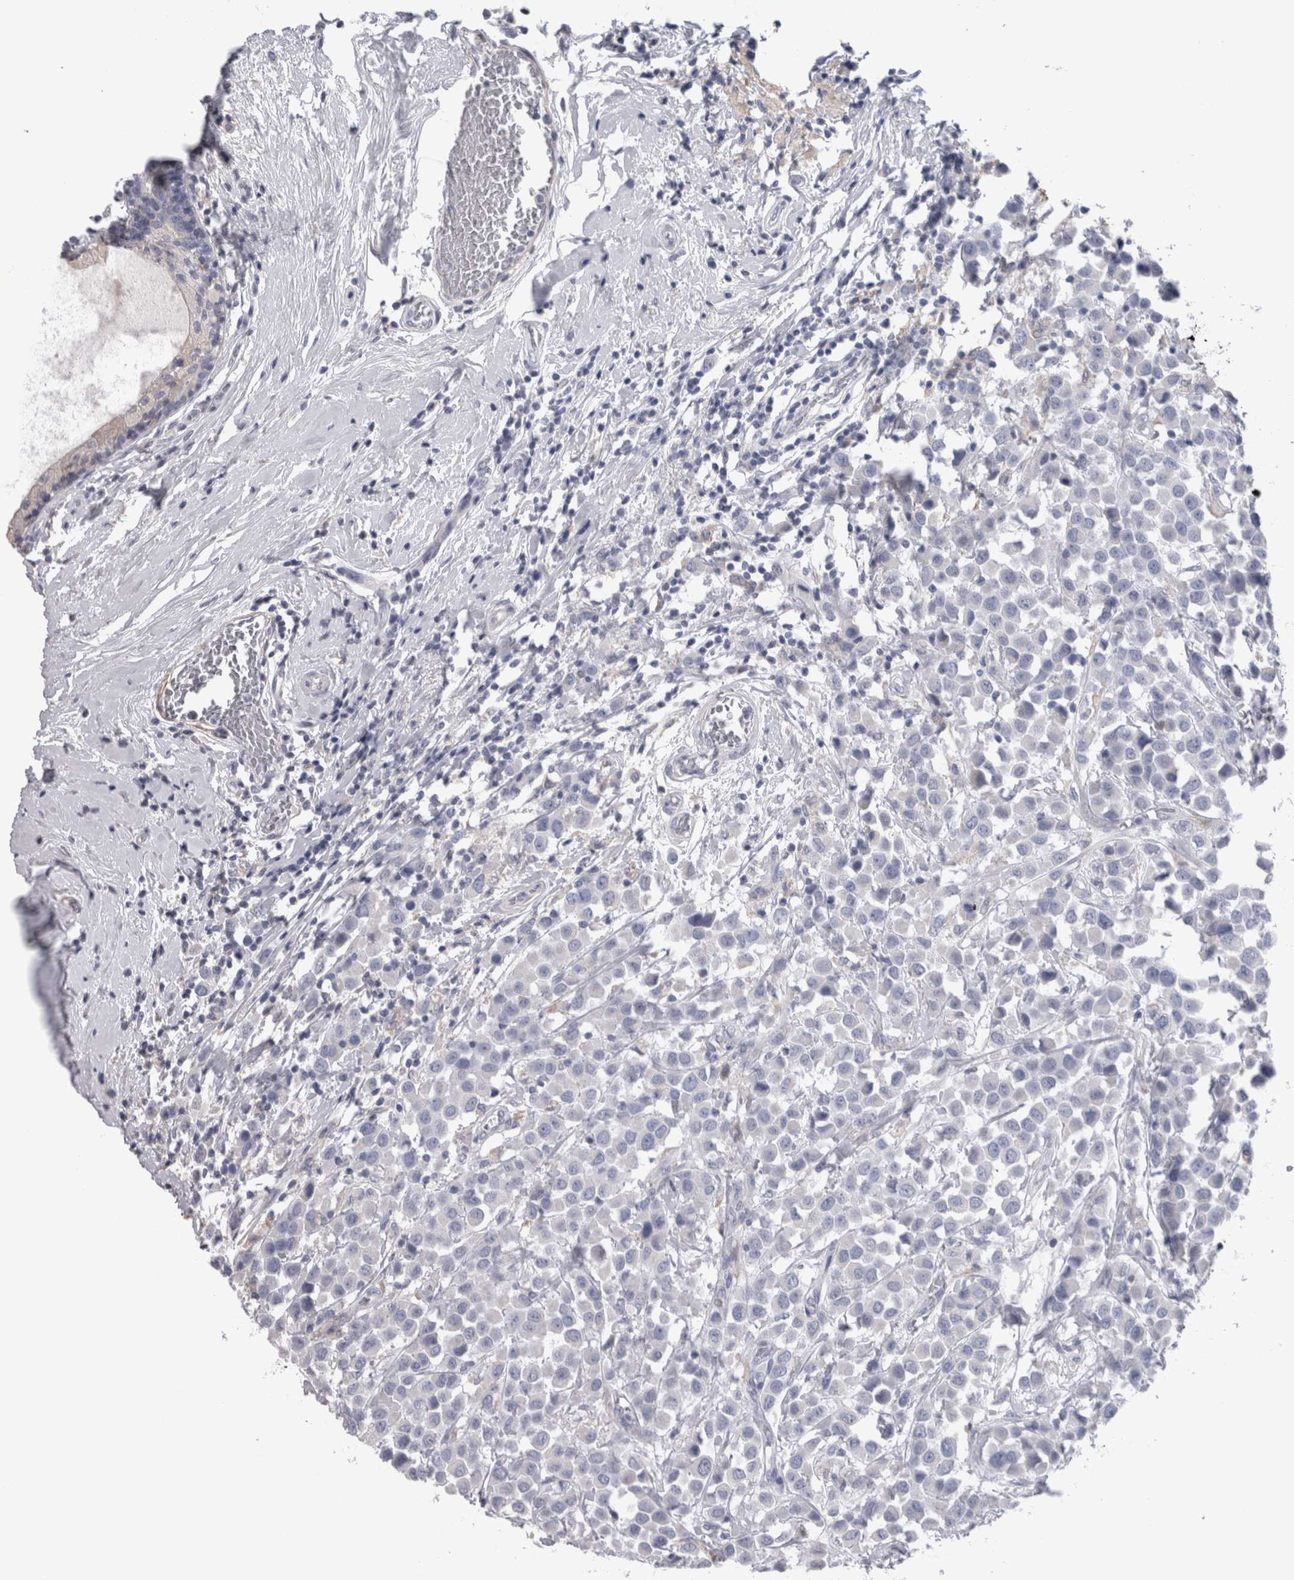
{"staining": {"intensity": "negative", "quantity": "none", "location": "none"}, "tissue": "breast cancer", "cell_type": "Tumor cells", "image_type": "cancer", "snomed": [{"axis": "morphology", "description": "Duct carcinoma"}, {"axis": "topography", "description": "Breast"}], "caption": "High magnification brightfield microscopy of breast infiltrating ductal carcinoma stained with DAB (3,3'-diaminobenzidine) (brown) and counterstained with hematoxylin (blue): tumor cells show no significant expression.", "gene": "GDAP1", "patient": {"sex": "female", "age": 61}}